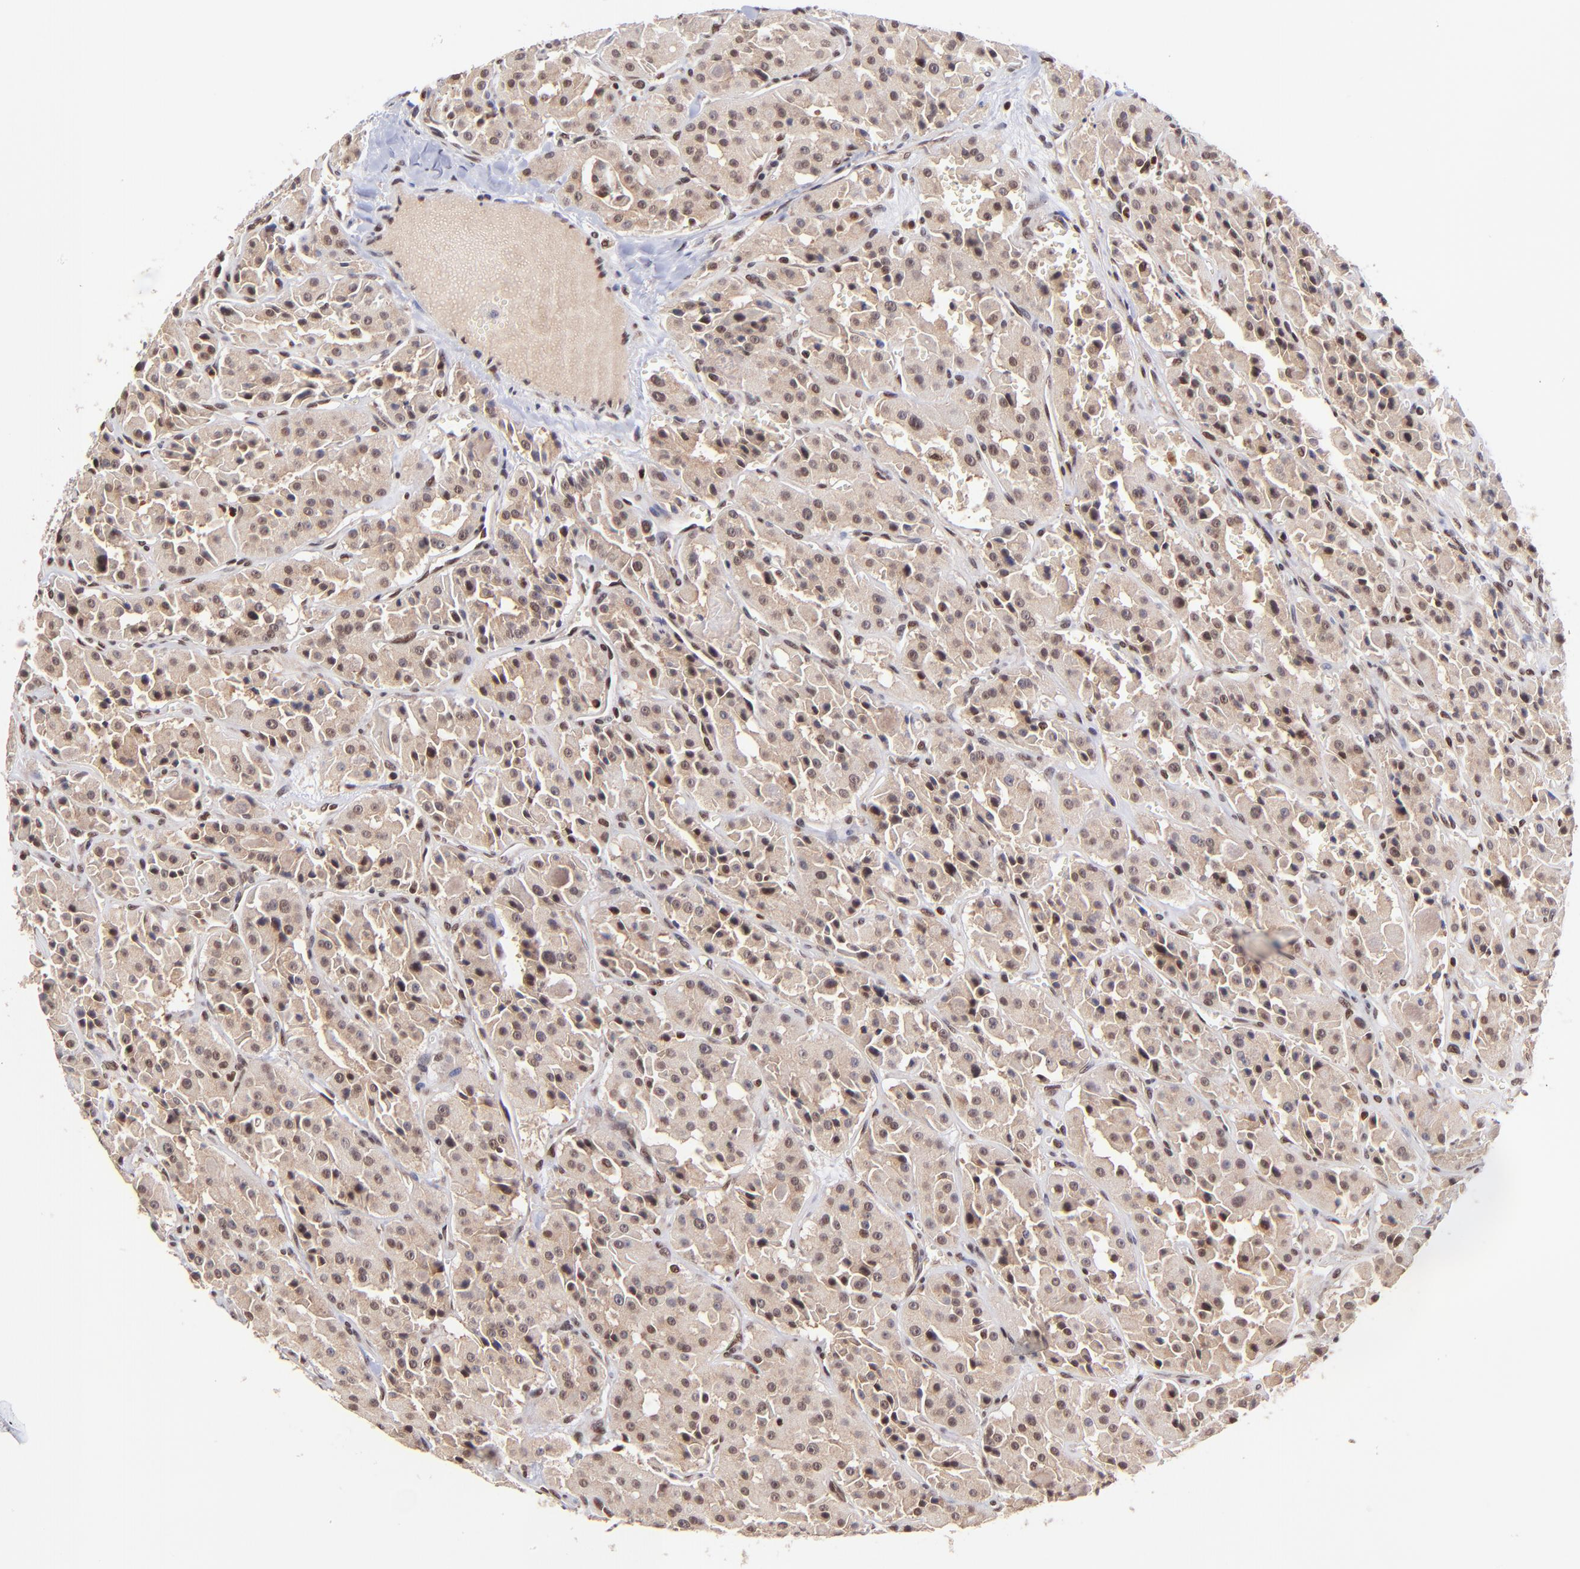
{"staining": {"intensity": "strong", "quantity": "25%-75%", "location": "cytoplasmic/membranous,nuclear"}, "tissue": "thyroid cancer", "cell_type": "Tumor cells", "image_type": "cancer", "snomed": [{"axis": "morphology", "description": "Carcinoma, NOS"}, {"axis": "topography", "description": "Thyroid gland"}], "caption": "A photomicrograph of carcinoma (thyroid) stained for a protein reveals strong cytoplasmic/membranous and nuclear brown staining in tumor cells.", "gene": "WDR25", "patient": {"sex": "male", "age": 76}}